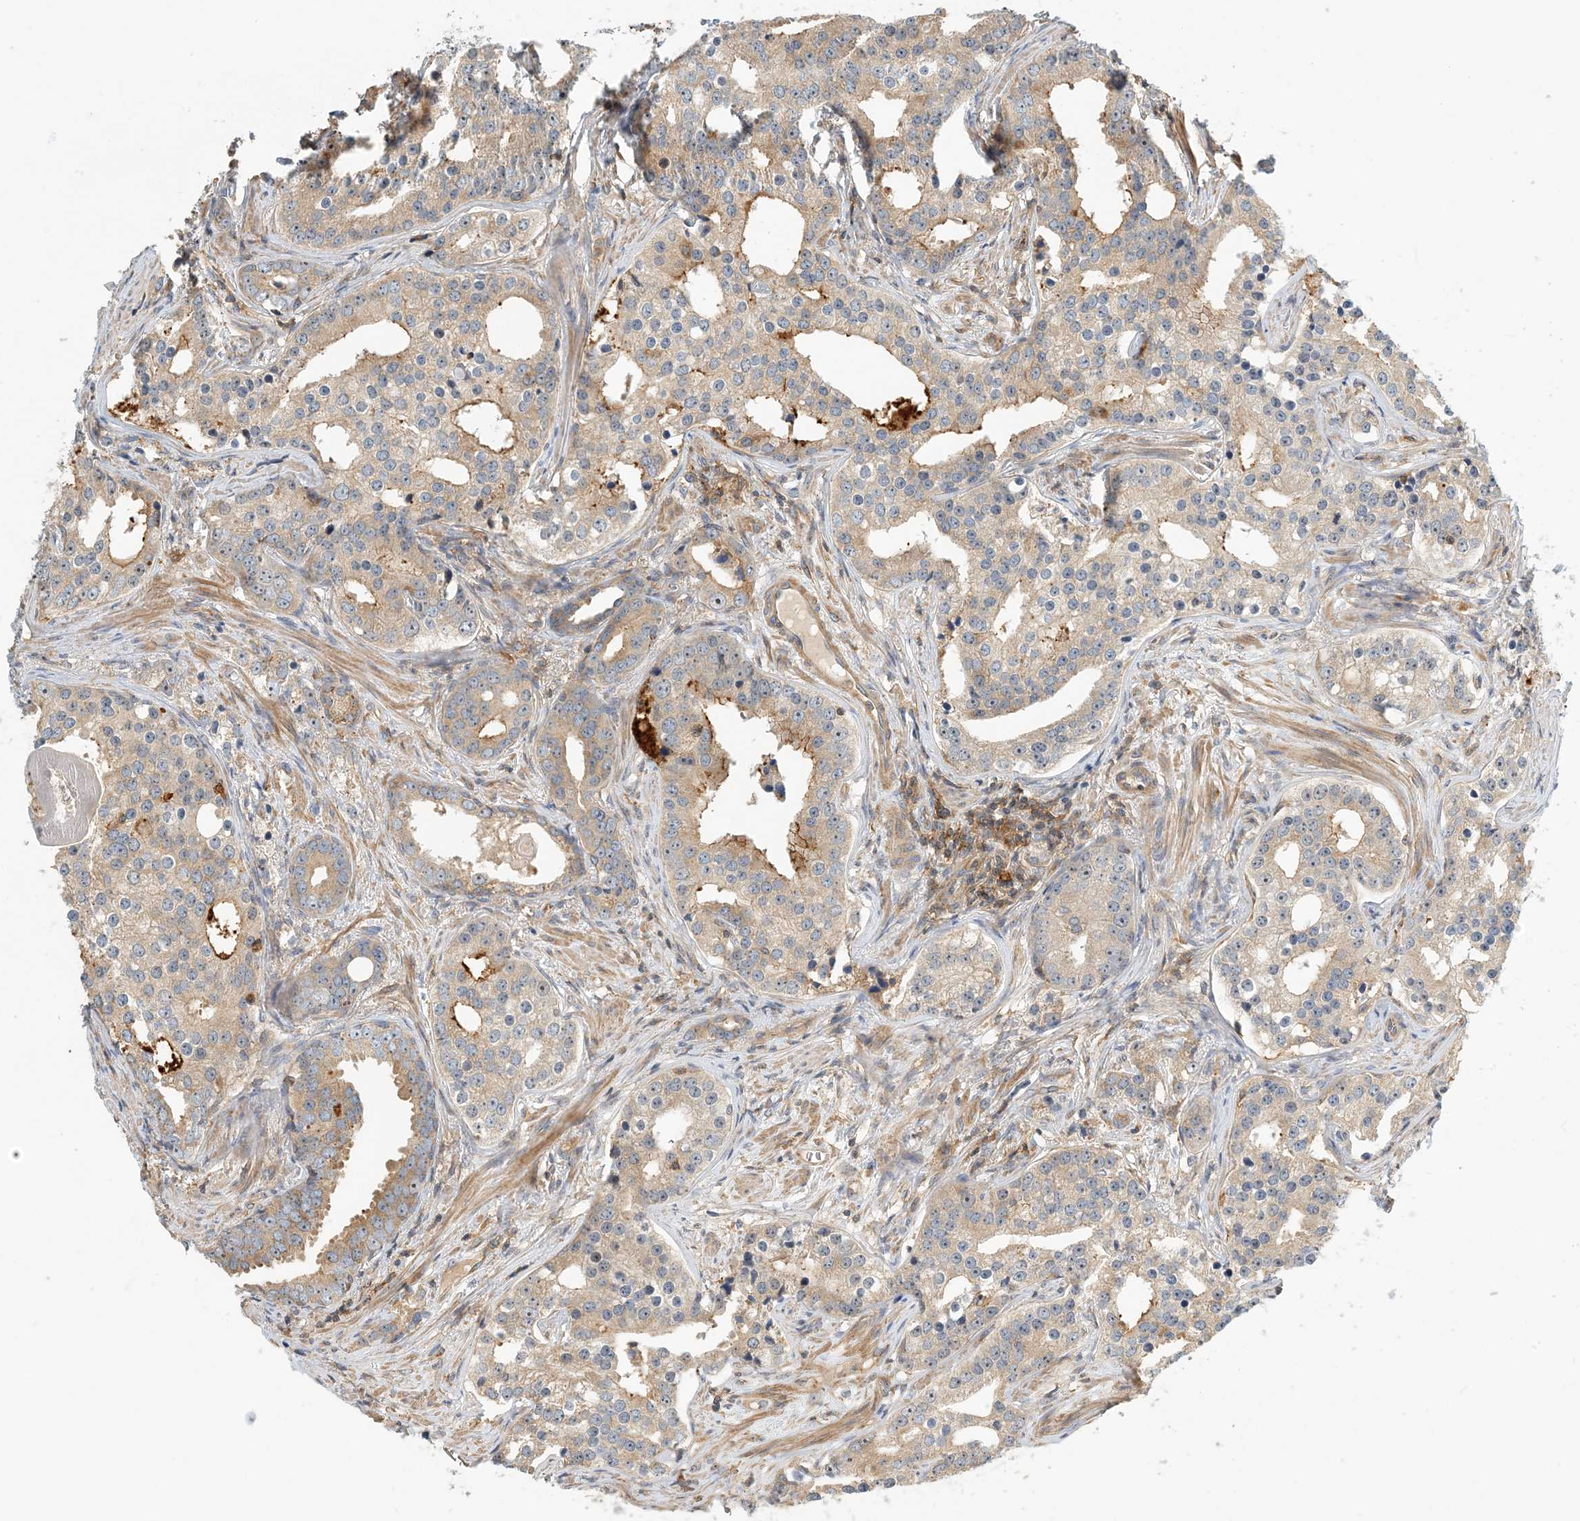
{"staining": {"intensity": "weak", "quantity": ">75%", "location": "cytoplasmic/membranous"}, "tissue": "prostate cancer", "cell_type": "Tumor cells", "image_type": "cancer", "snomed": [{"axis": "morphology", "description": "Adenocarcinoma, High grade"}, {"axis": "topography", "description": "Prostate"}], "caption": "IHC of human prostate high-grade adenocarcinoma displays low levels of weak cytoplasmic/membranous positivity in about >75% of tumor cells. (DAB IHC, brown staining for protein, blue staining for nuclei).", "gene": "COLEC11", "patient": {"sex": "male", "age": 62}}